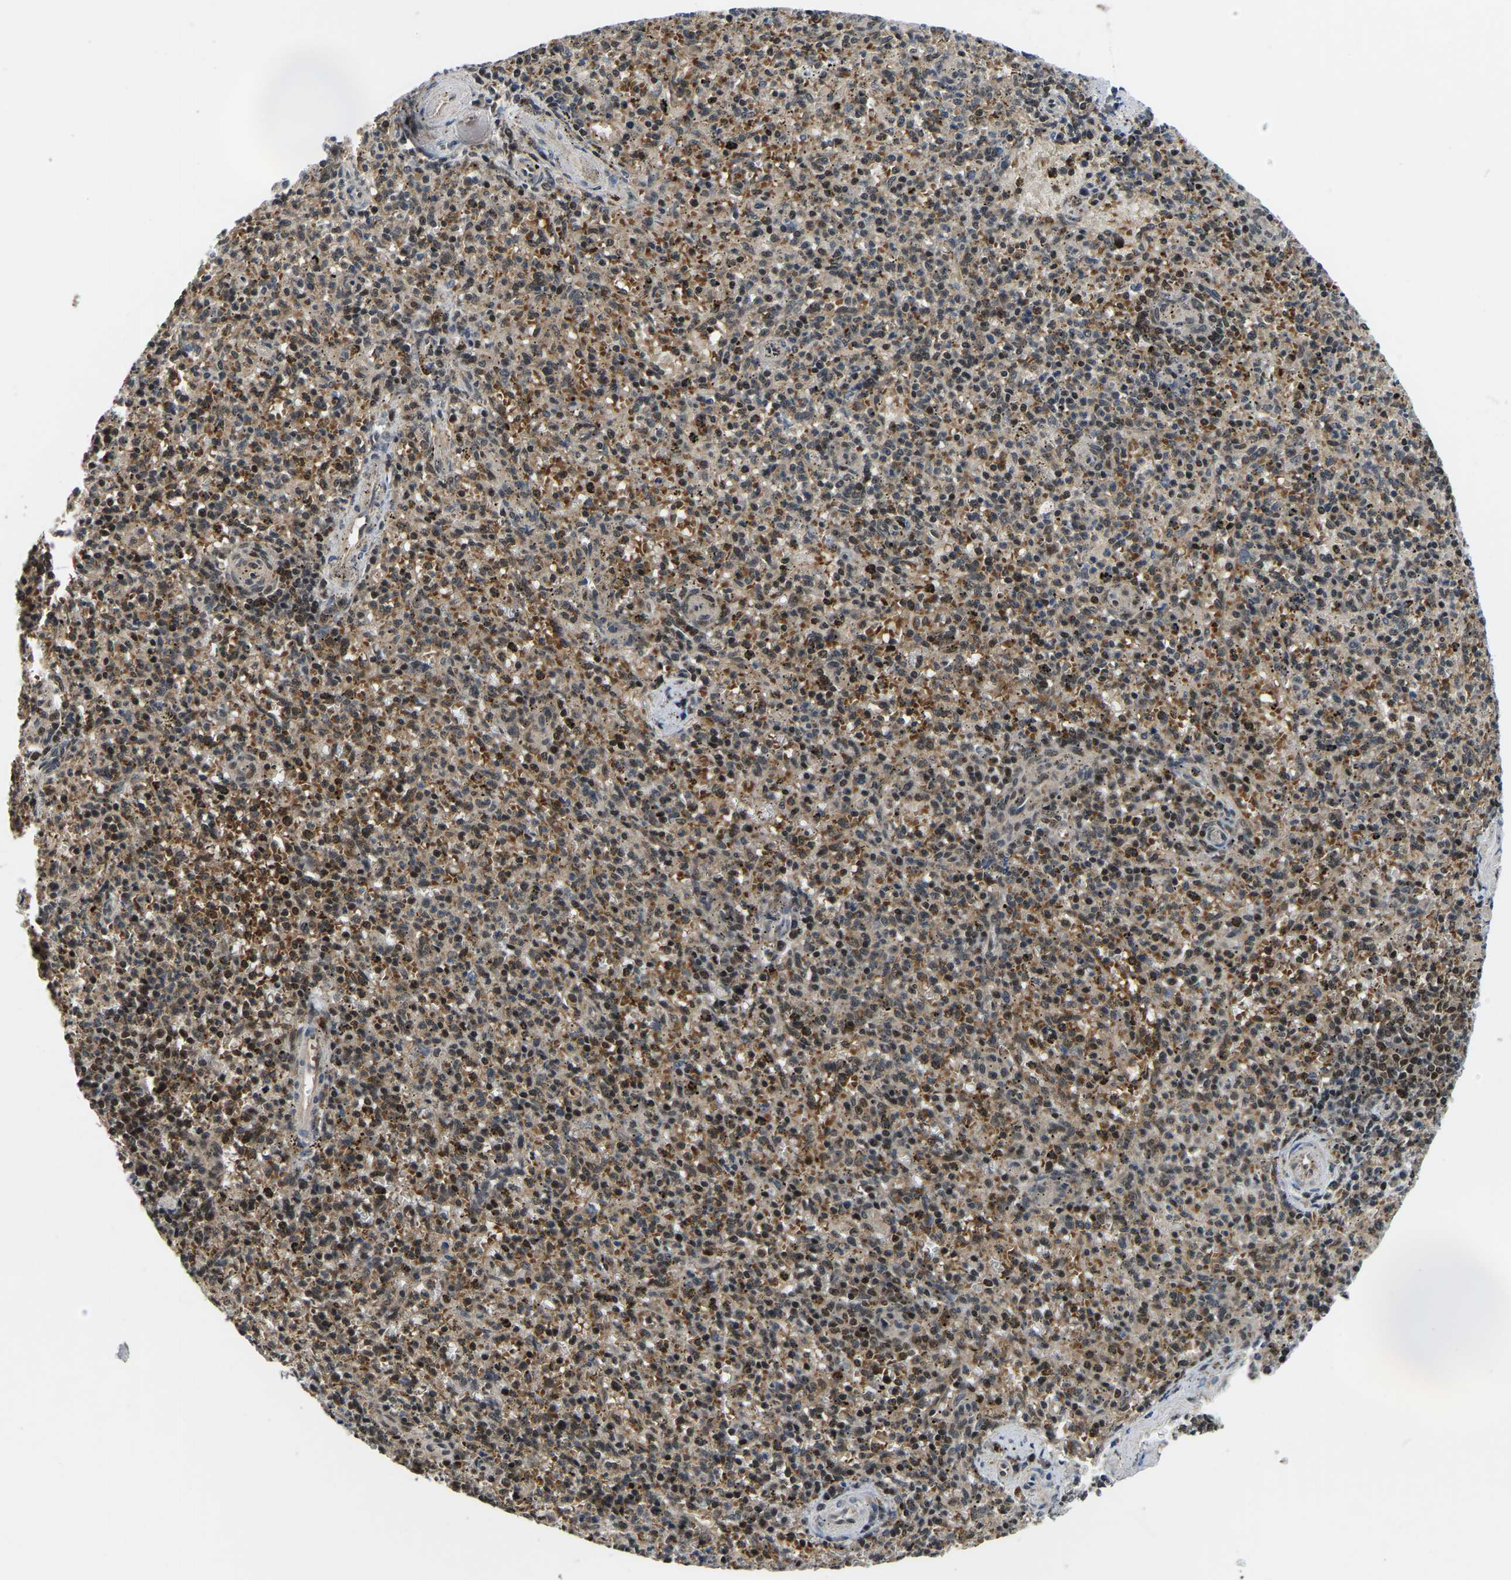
{"staining": {"intensity": "moderate", "quantity": "25%-75%", "location": "nuclear"}, "tissue": "spleen", "cell_type": "Cells in red pulp", "image_type": "normal", "snomed": [{"axis": "morphology", "description": "Normal tissue, NOS"}, {"axis": "topography", "description": "Spleen"}], "caption": "This histopathology image demonstrates immunohistochemistry (IHC) staining of benign spleen, with medium moderate nuclear expression in about 25%-75% of cells in red pulp.", "gene": "DFFA", "patient": {"sex": "male", "age": 72}}